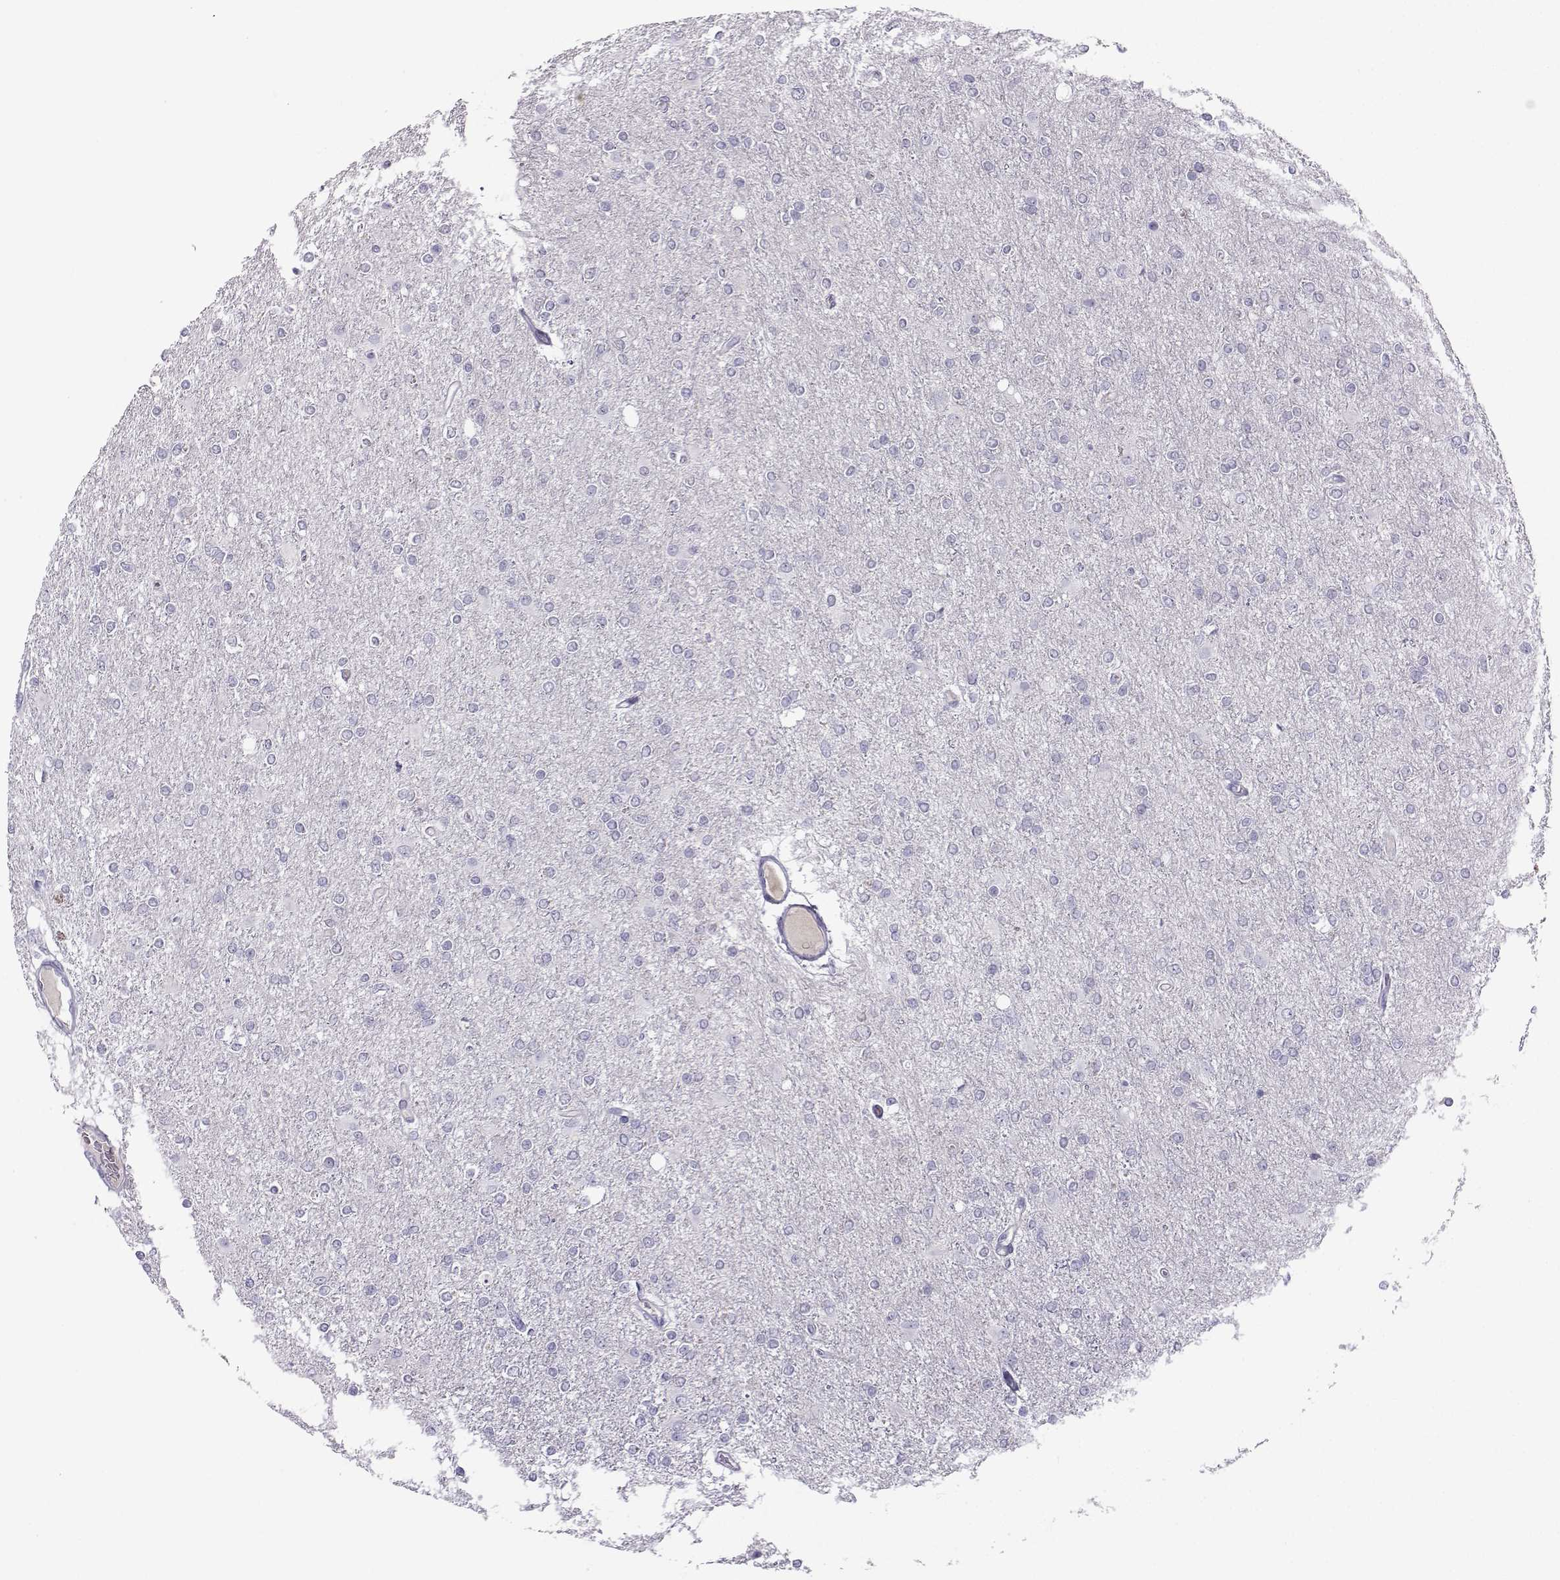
{"staining": {"intensity": "negative", "quantity": "none", "location": "none"}, "tissue": "glioma", "cell_type": "Tumor cells", "image_type": "cancer", "snomed": [{"axis": "morphology", "description": "Glioma, malignant, High grade"}, {"axis": "topography", "description": "Cerebral cortex"}], "caption": "Tumor cells show no significant positivity in malignant high-grade glioma.", "gene": "ARMC2", "patient": {"sex": "male", "age": 70}}